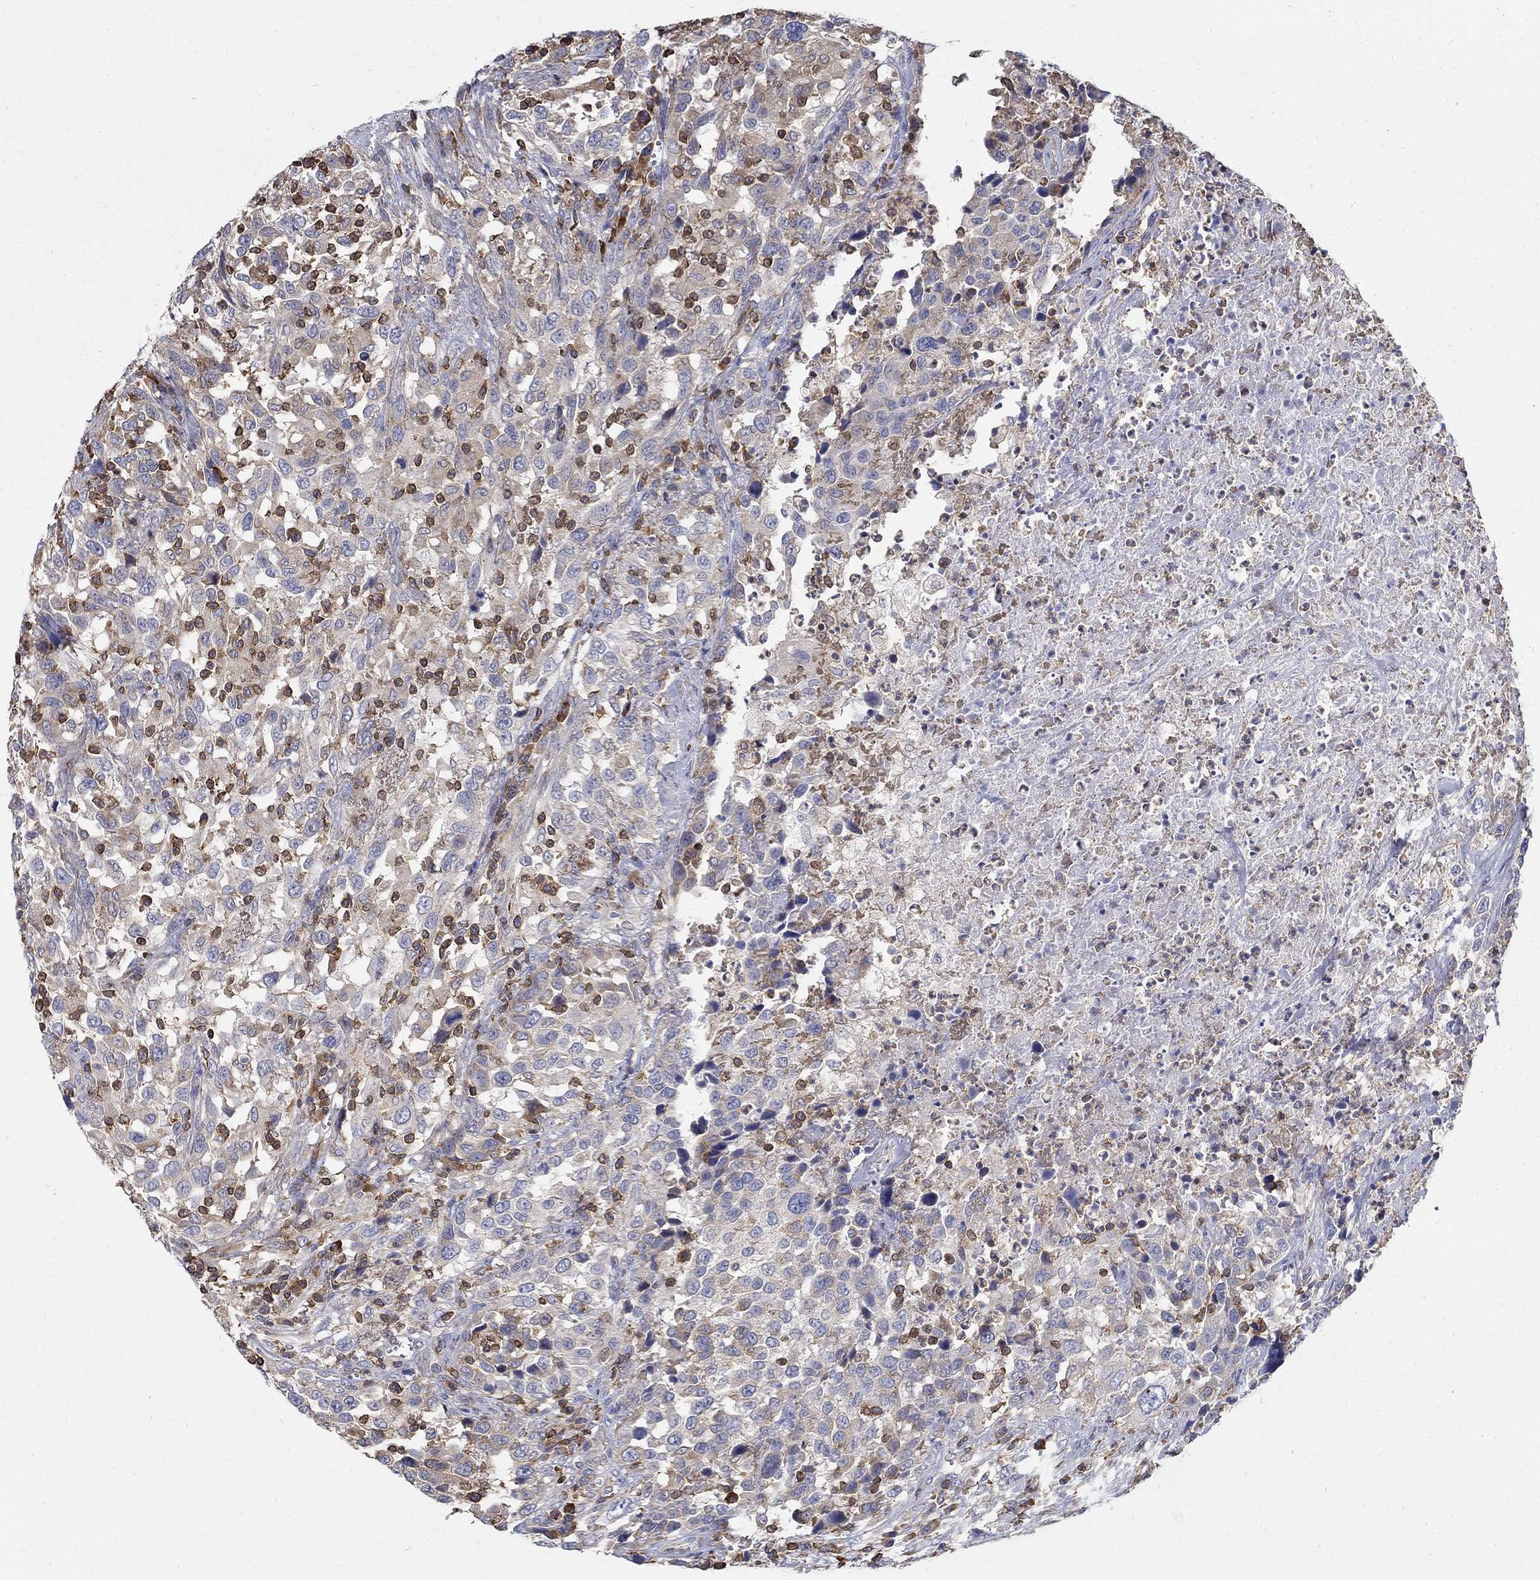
{"staining": {"intensity": "weak", "quantity": "25%-75%", "location": "cytoplasmic/membranous"}, "tissue": "urothelial cancer", "cell_type": "Tumor cells", "image_type": "cancer", "snomed": [{"axis": "morphology", "description": "Urothelial carcinoma, NOS"}, {"axis": "morphology", "description": "Urothelial carcinoma, High grade"}, {"axis": "topography", "description": "Urinary bladder"}], "caption": "Protein staining reveals weak cytoplasmic/membranous staining in approximately 25%-75% of tumor cells in urothelial carcinoma (high-grade). The protein of interest is shown in brown color, while the nuclei are stained blue.", "gene": "AGAP2", "patient": {"sex": "female", "age": 64}}